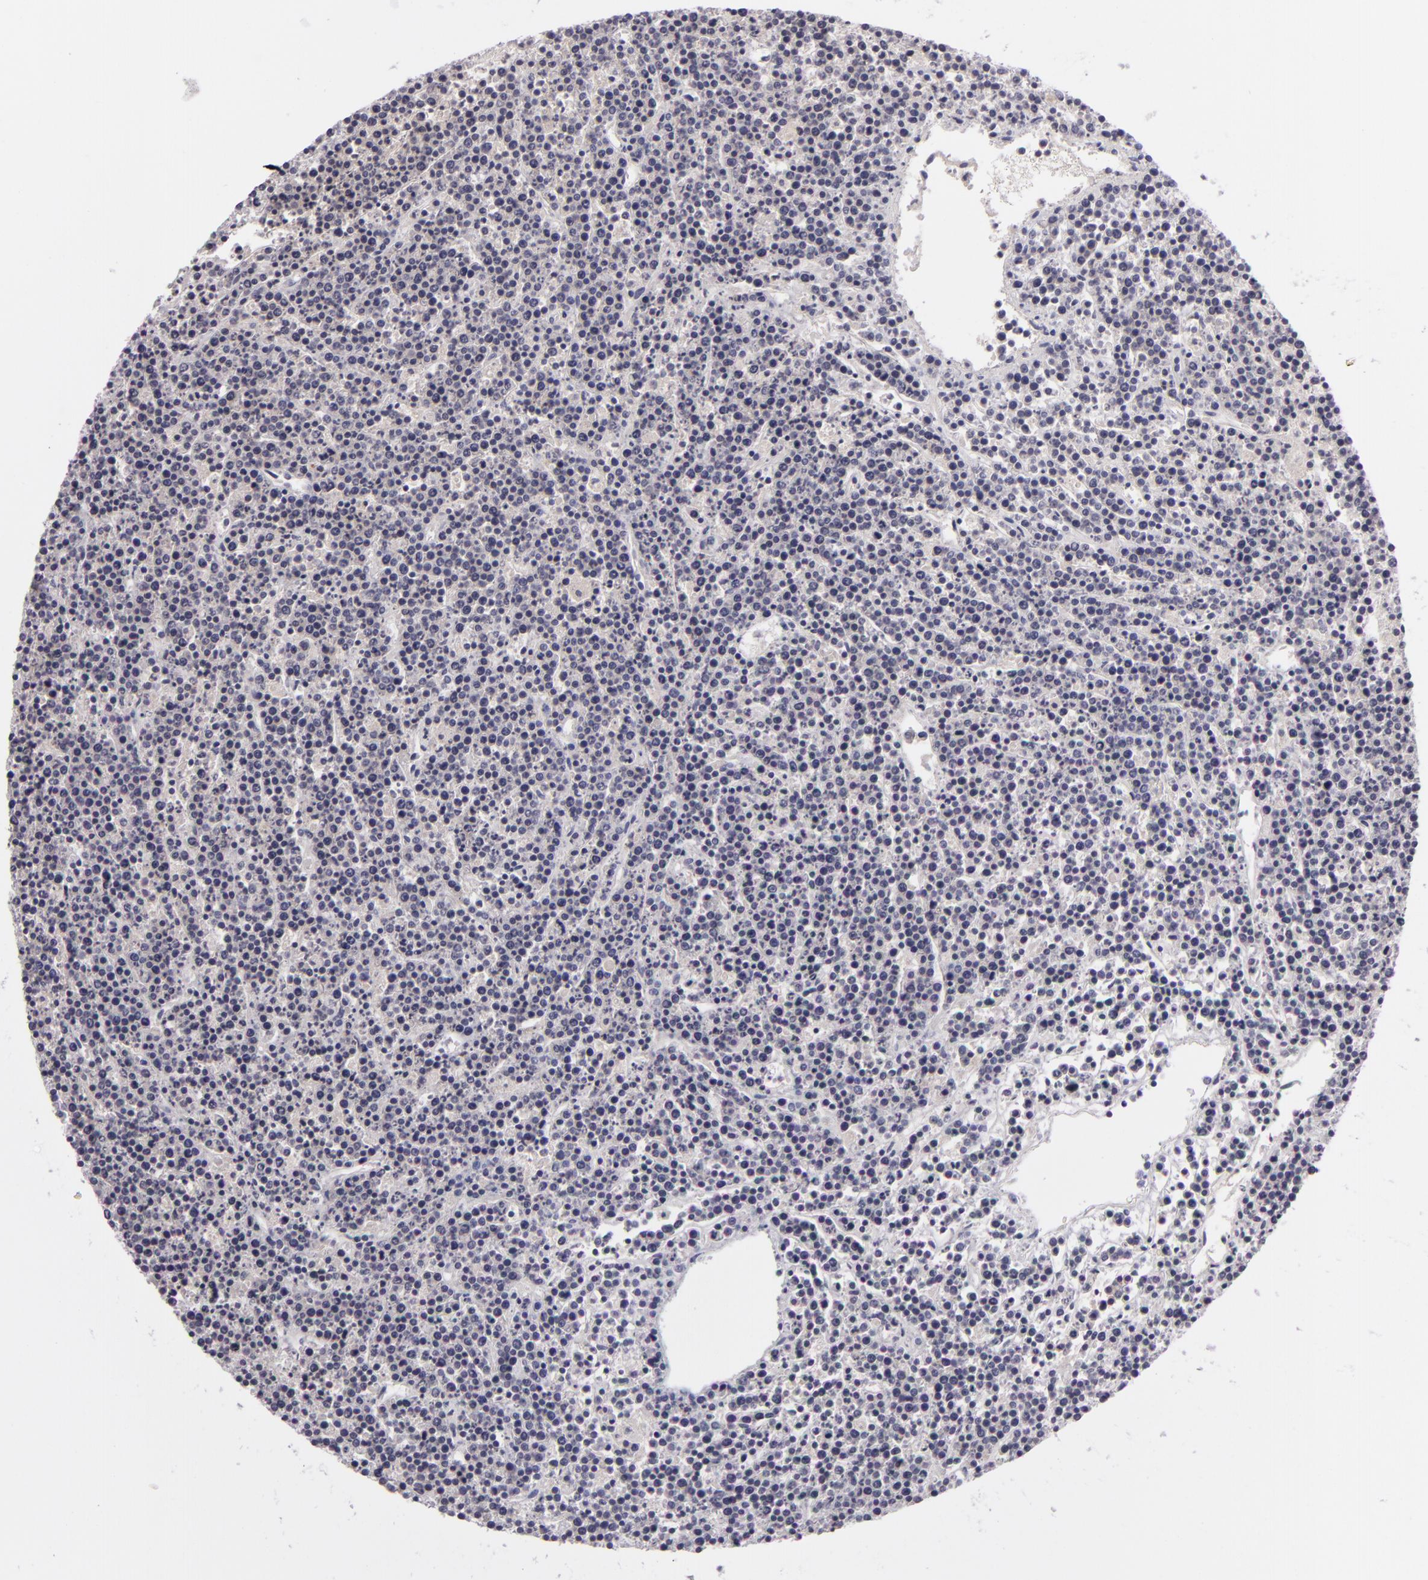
{"staining": {"intensity": "negative", "quantity": "none", "location": "none"}, "tissue": "lymphoma", "cell_type": "Tumor cells", "image_type": "cancer", "snomed": [{"axis": "morphology", "description": "Malignant lymphoma, non-Hodgkin's type, High grade"}, {"axis": "topography", "description": "Ovary"}], "caption": "Immunohistochemical staining of human lymphoma shows no significant expression in tumor cells.", "gene": "DAG1", "patient": {"sex": "female", "age": 56}}